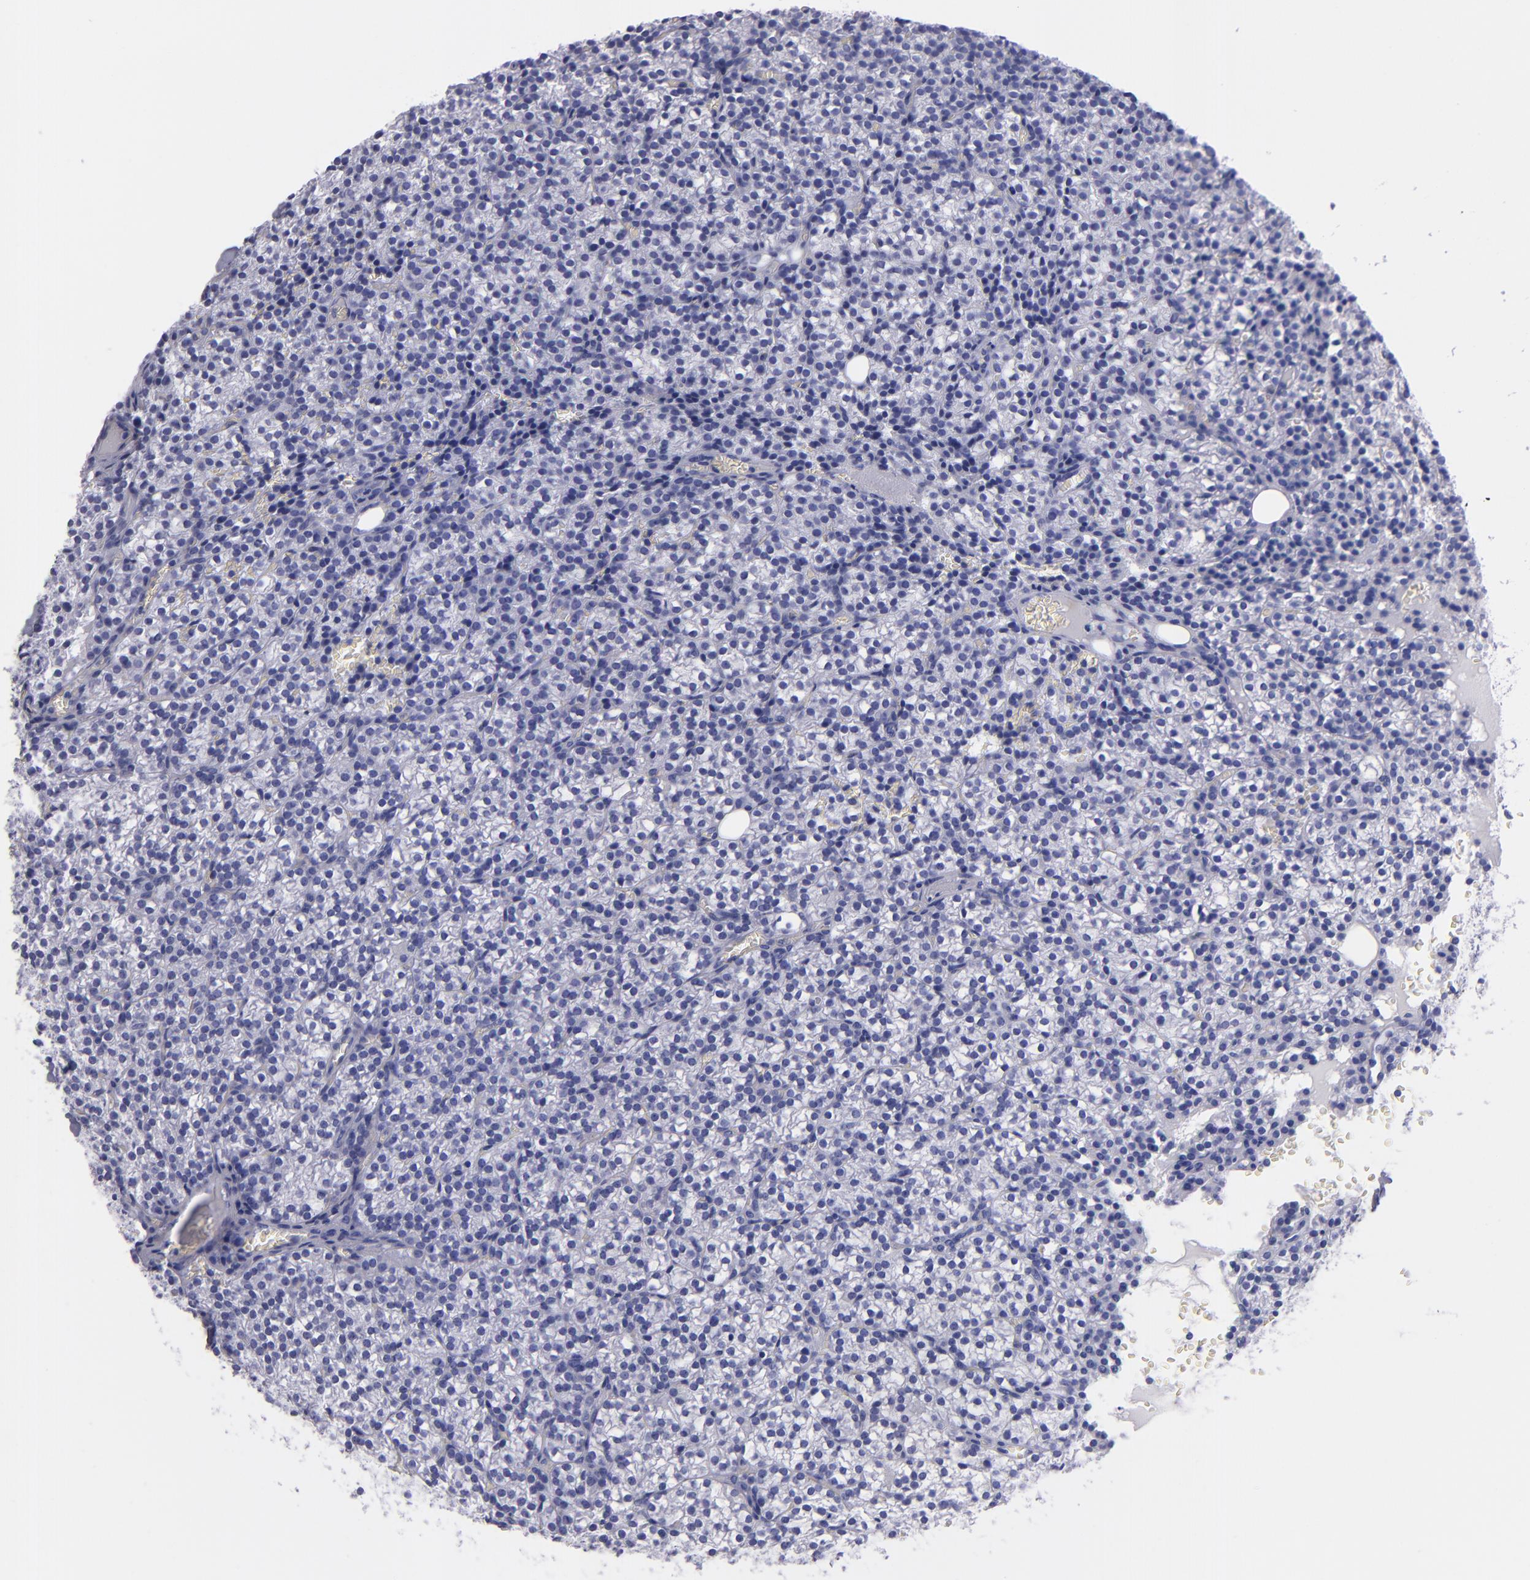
{"staining": {"intensity": "negative", "quantity": "none", "location": "none"}, "tissue": "parathyroid gland", "cell_type": "Glandular cells", "image_type": "normal", "snomed": [{"axis": "morphology", "description": "Normal tissue, NOS"}, {"axis": "topography", "description": "Parathyroid gland"}], "caption": "The immunohistochemistry (IHC) histopathology image has no significant expression in glandular cells of parathyroid gland.", "gene": "CD38", "patient": {"sex": "female", "age": 17}}